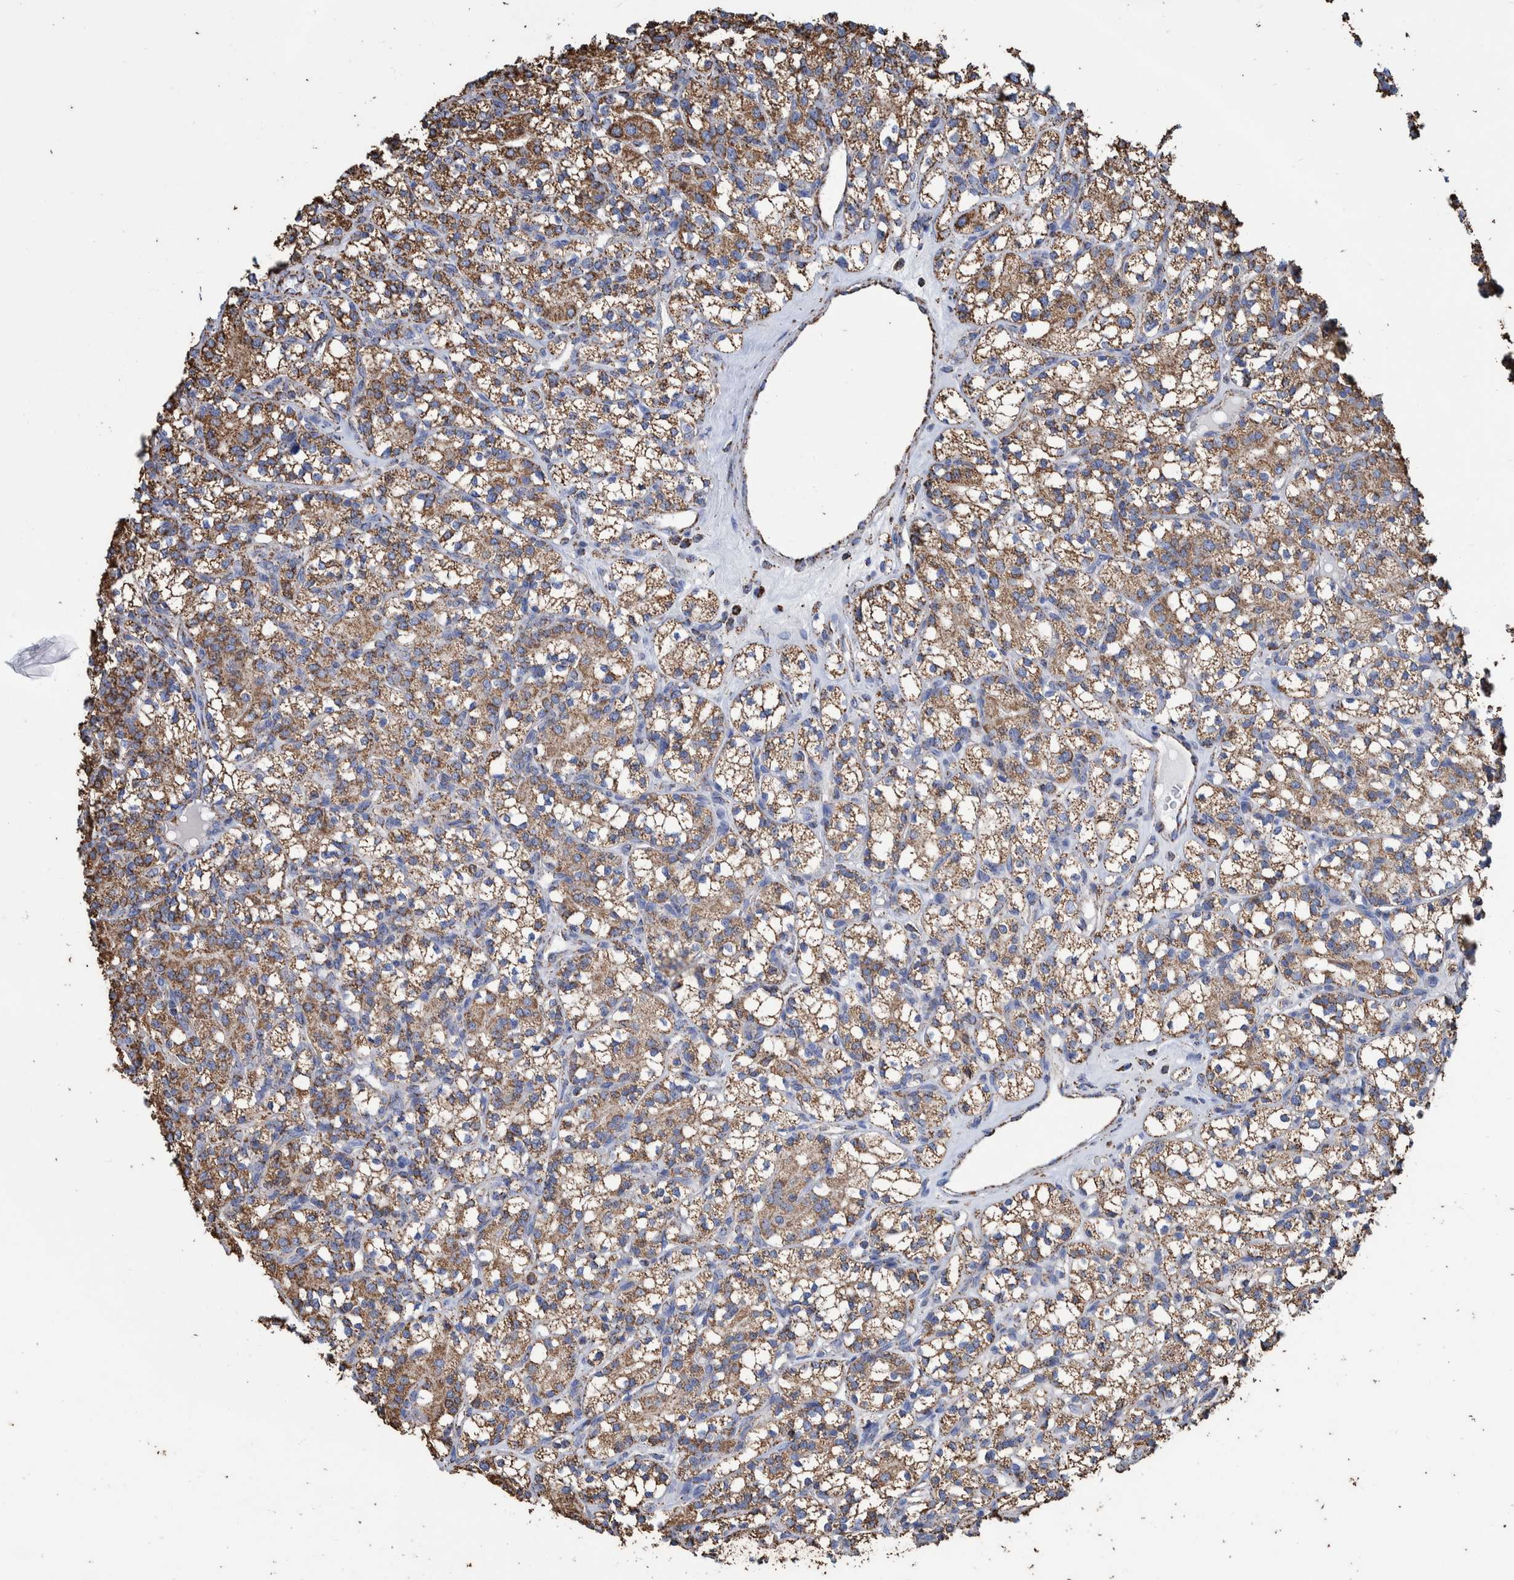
{"staining": {"intensity": "moderate", "quantity": ">75%", "location": "cytoplasmic/membranous"}, "tissue": "renal cancer", "cell_type": "Tumor cells", "image_type": "cancer", "snomed": [{"axis": "morphology", "description": "Adenocarcinoma, NOS"}, {"axis": "topography", "description": "Kidney"}], "caption": "Tumor cells demonstrate medium levels of moderate cytoplasmic/membranous expression in about >75% of cells in human renal cancer.", "gene": "VPS26C", "patient": {"sex": "male", "age": 77}}